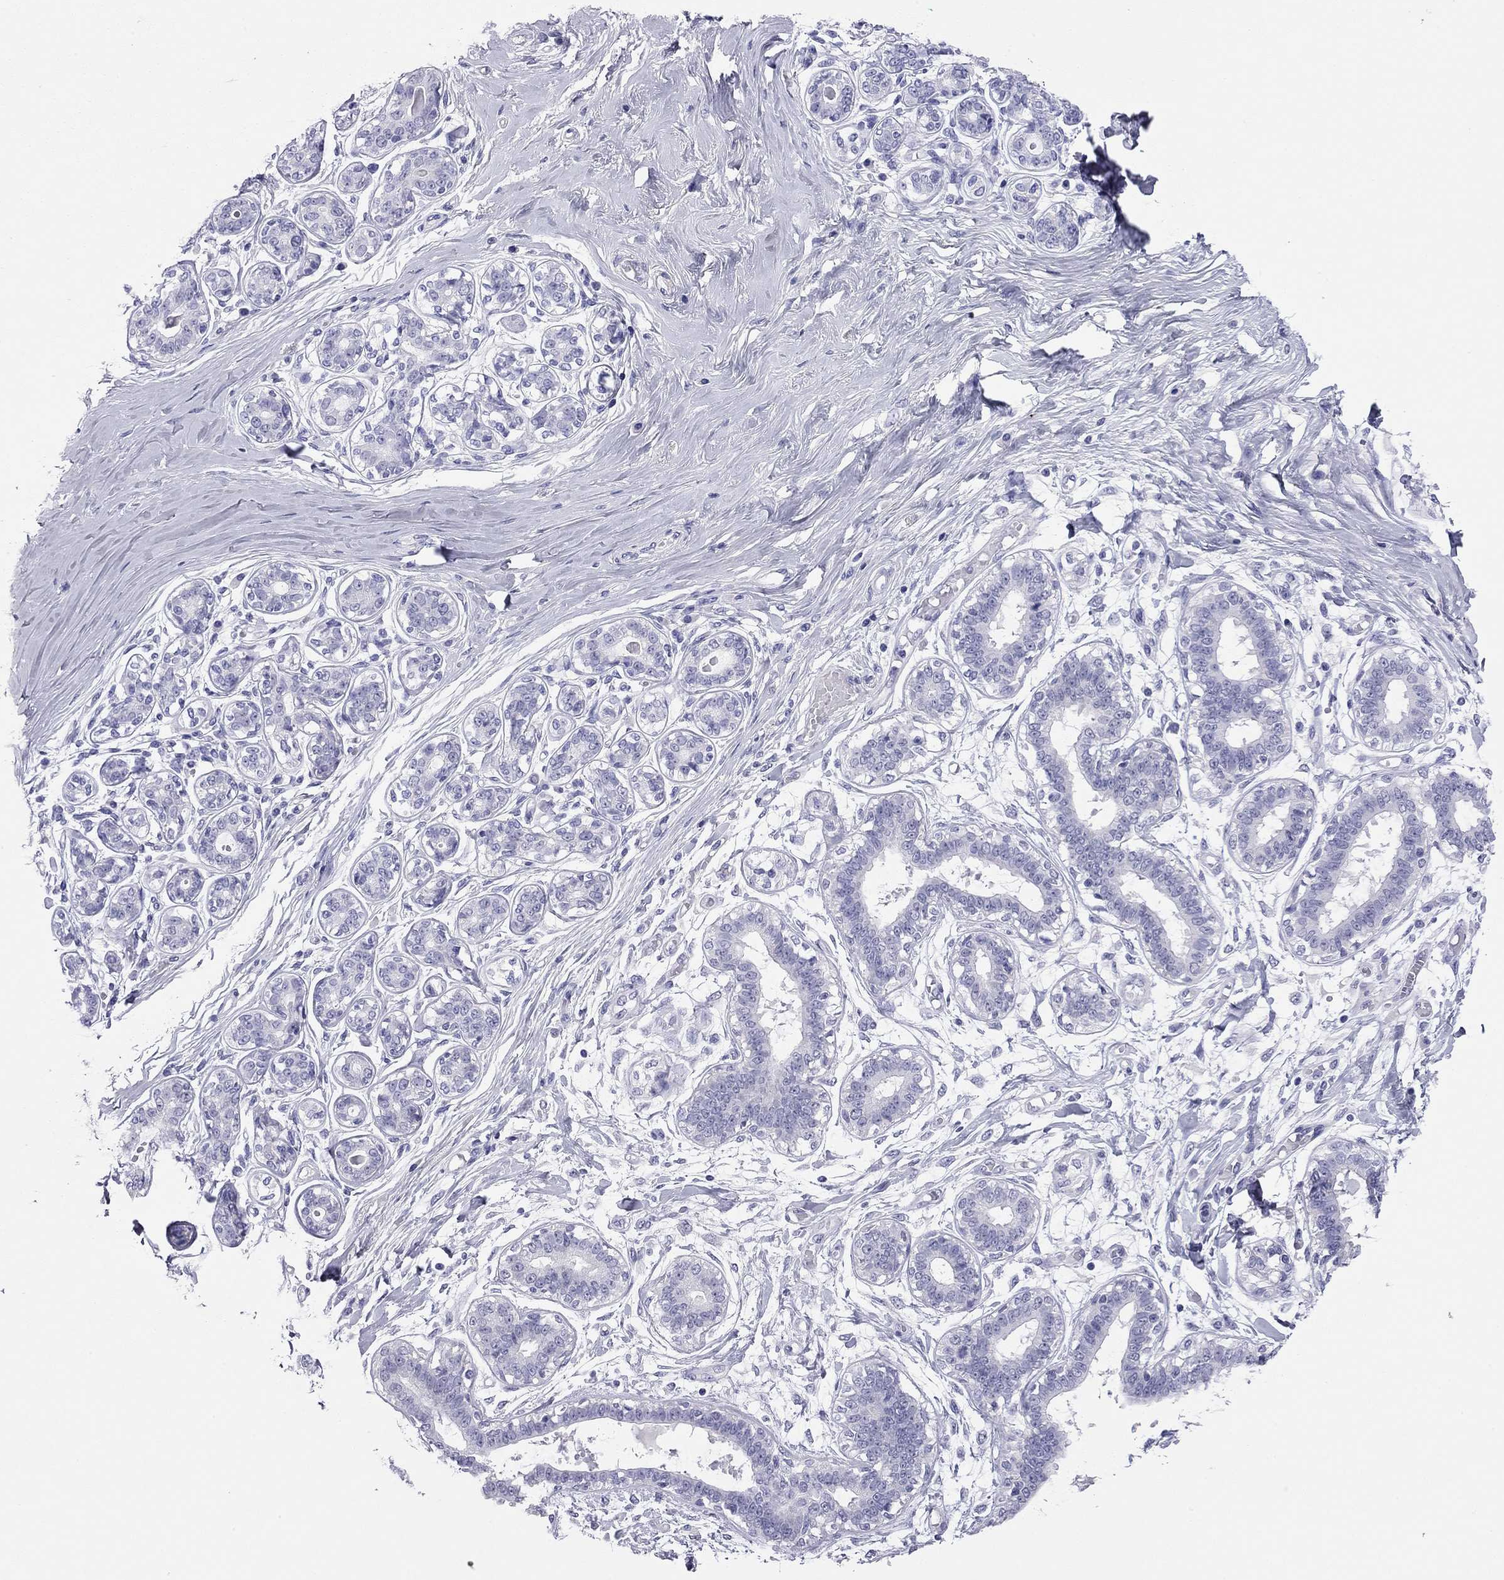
{"staining": {"intensity": "negative", "quantity": "none", "location": "none"}, "tissue": "breast", "cell_type": "Adipocytes", "image_type": "normal", "snomed": [{"axis": "morphology", "description": "Normal tissue, NOS"}, {"axis": "topography", "description": "Skin"}, {"axis": "topography", "description": "Breast"}], "caption": "This is an immunohistochemistry (IHC) micrograph of unremarkable human breast. There is no expression in adipocytes.", "gene": "ODF4", "patient": {"sex": "female", "age": 43}}